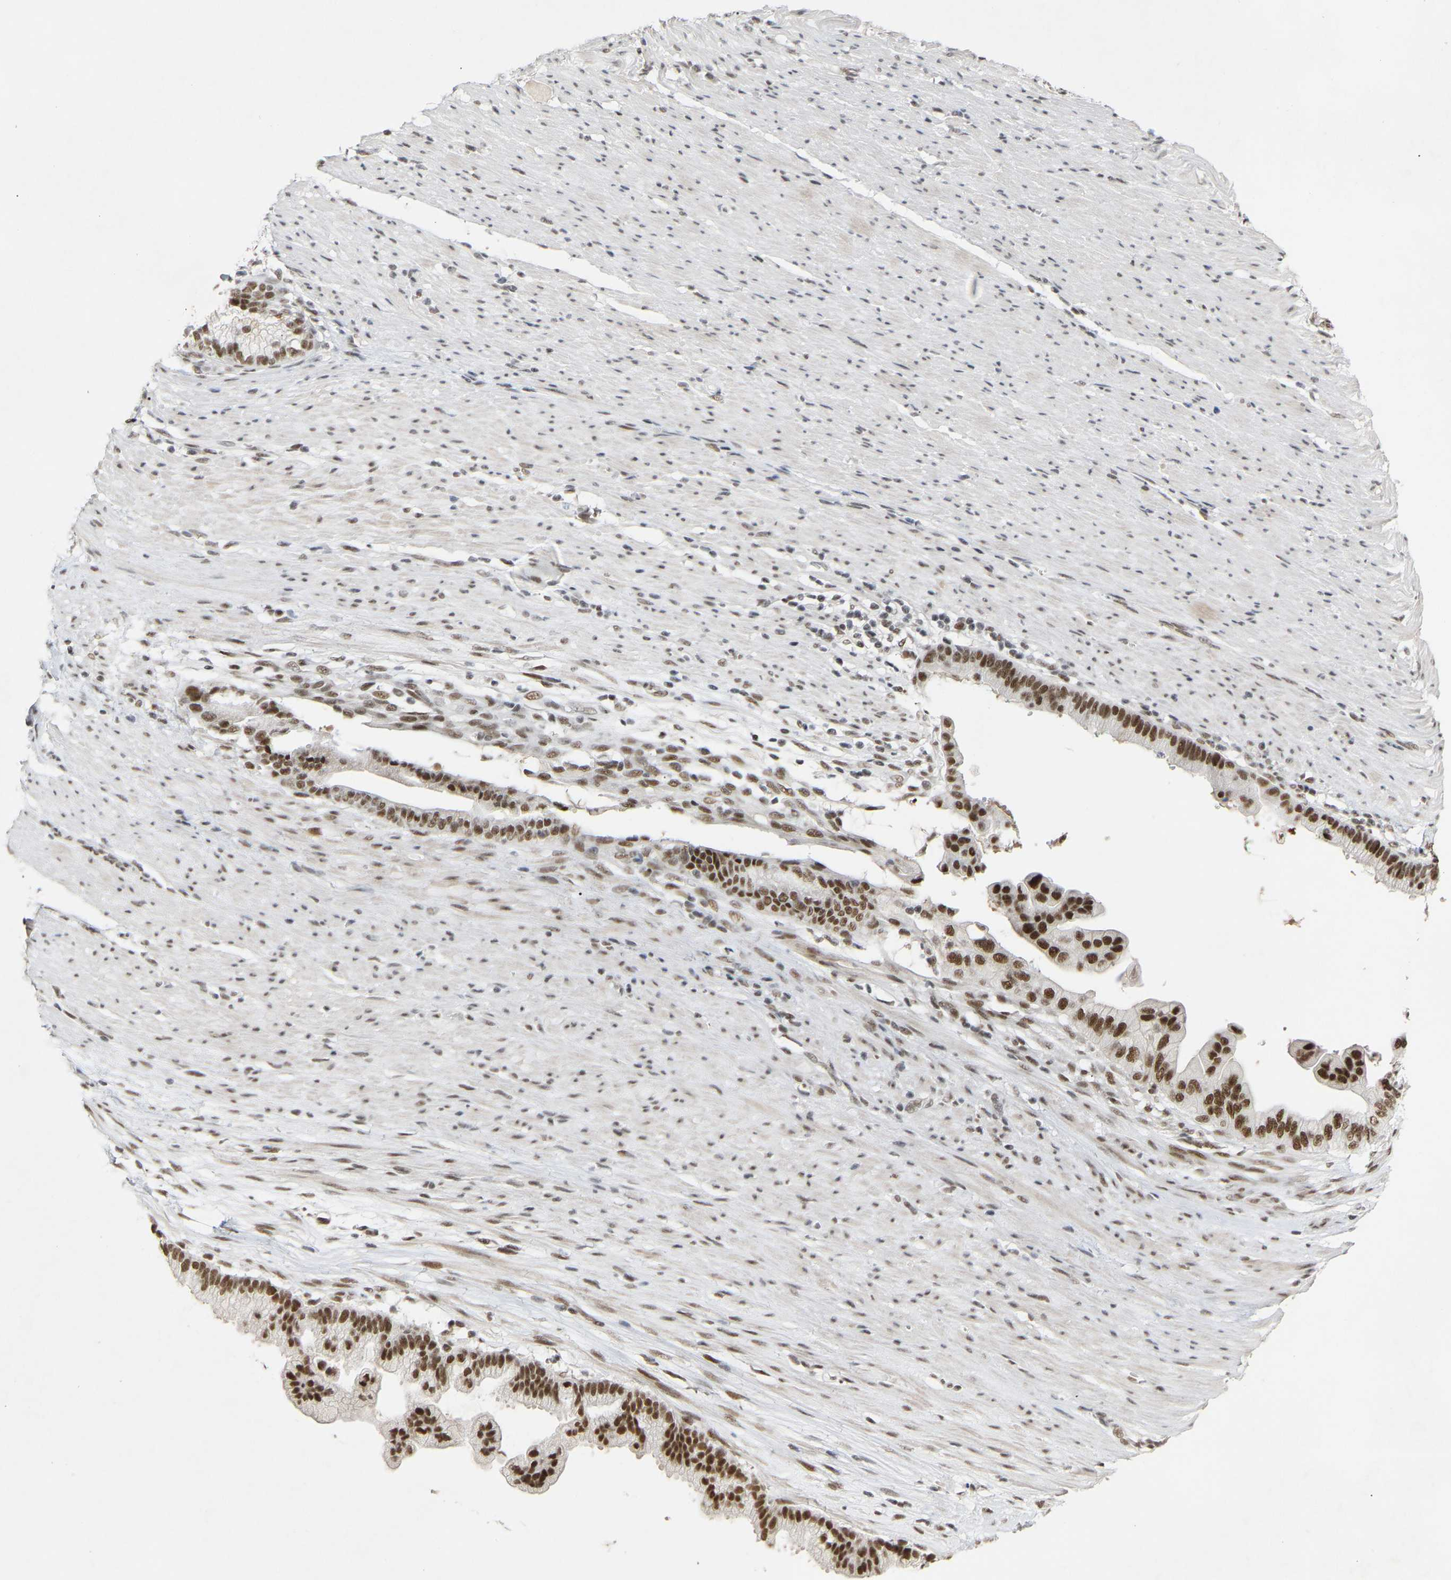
{"staining": {"intensity": "strong", "quantity": ">75%", "location": "nuclear"}, "tissue": "pancreatic cancer", "cell_type": "Tumor cells", "image_type": "cancer", "snomed": [{"axis": "morphology", "description": "Adenocarcinoma, NOS"}, {"axis": "topography", "description": "Pancreas"}], "caption": "Strong nuclear protein expression is appreciated in about >75% of tumor cells in pancreatic cancer (adenocarcinoma). (brown staining indicates protein expression, while blue staining denotes nuclei).", "gene": "NELFB", "patient": {"sex": "male", "age": 69}}